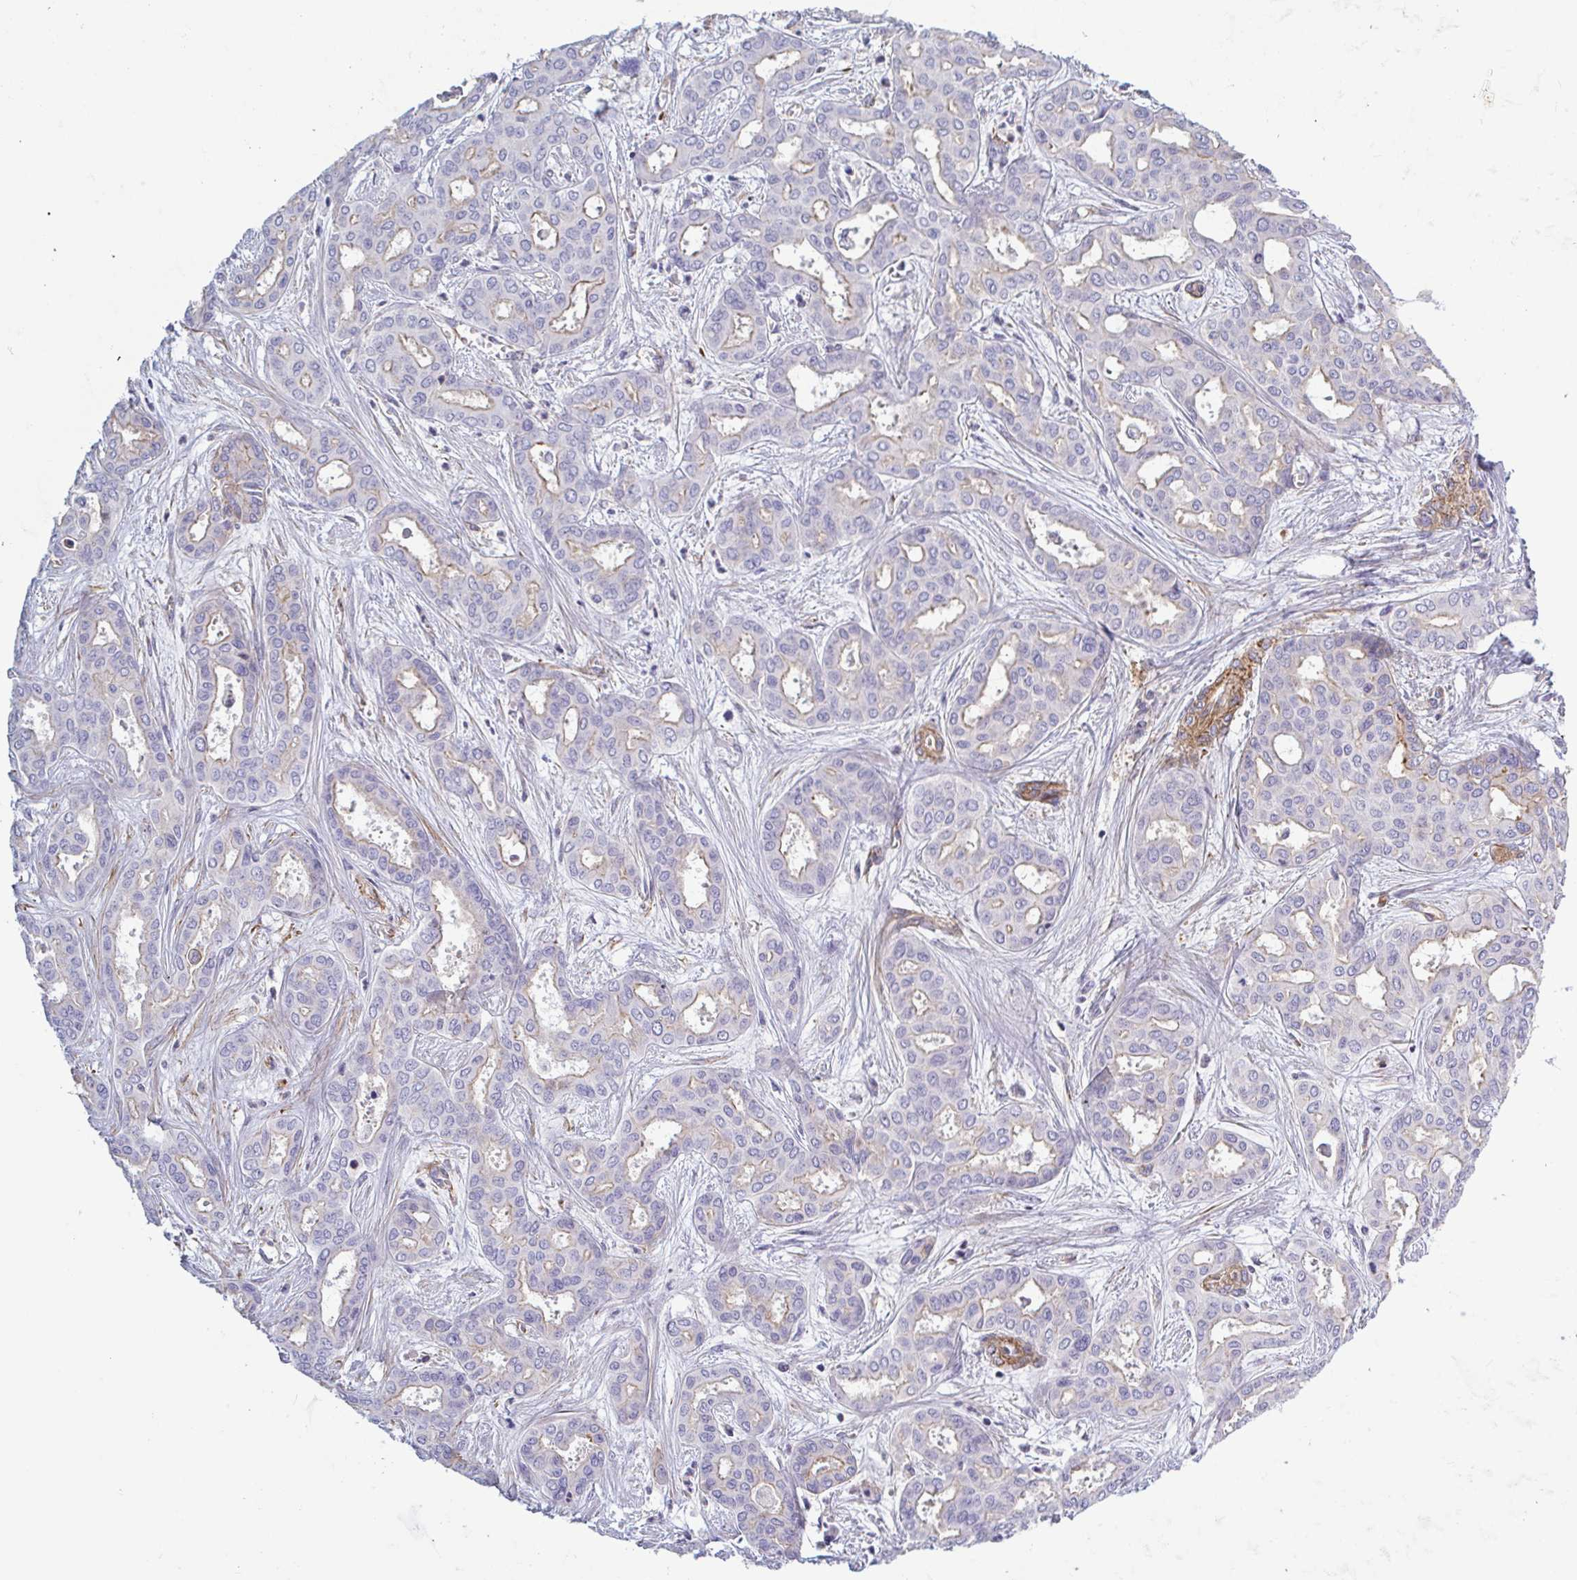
{"staining": {"intensity": "weak", "quantity": "<25%", "location": "cytoplasmic/membranous"}, "tissue": "liver cancer", "cell_type": "Tumor cells", "image_type": "cancer", "snomed": [{"axis": "morphology", "description": "Cholangiocarcinoma"}, {"axis": "topography", "description": "Liver"}], "caption": "Histopathology image shows no protein expression in tumor cells of liver cancer (cholangiocarcinoma) tissue.", "gene": "SHISA7", "patient": {"sex": "female", "age": 64}}